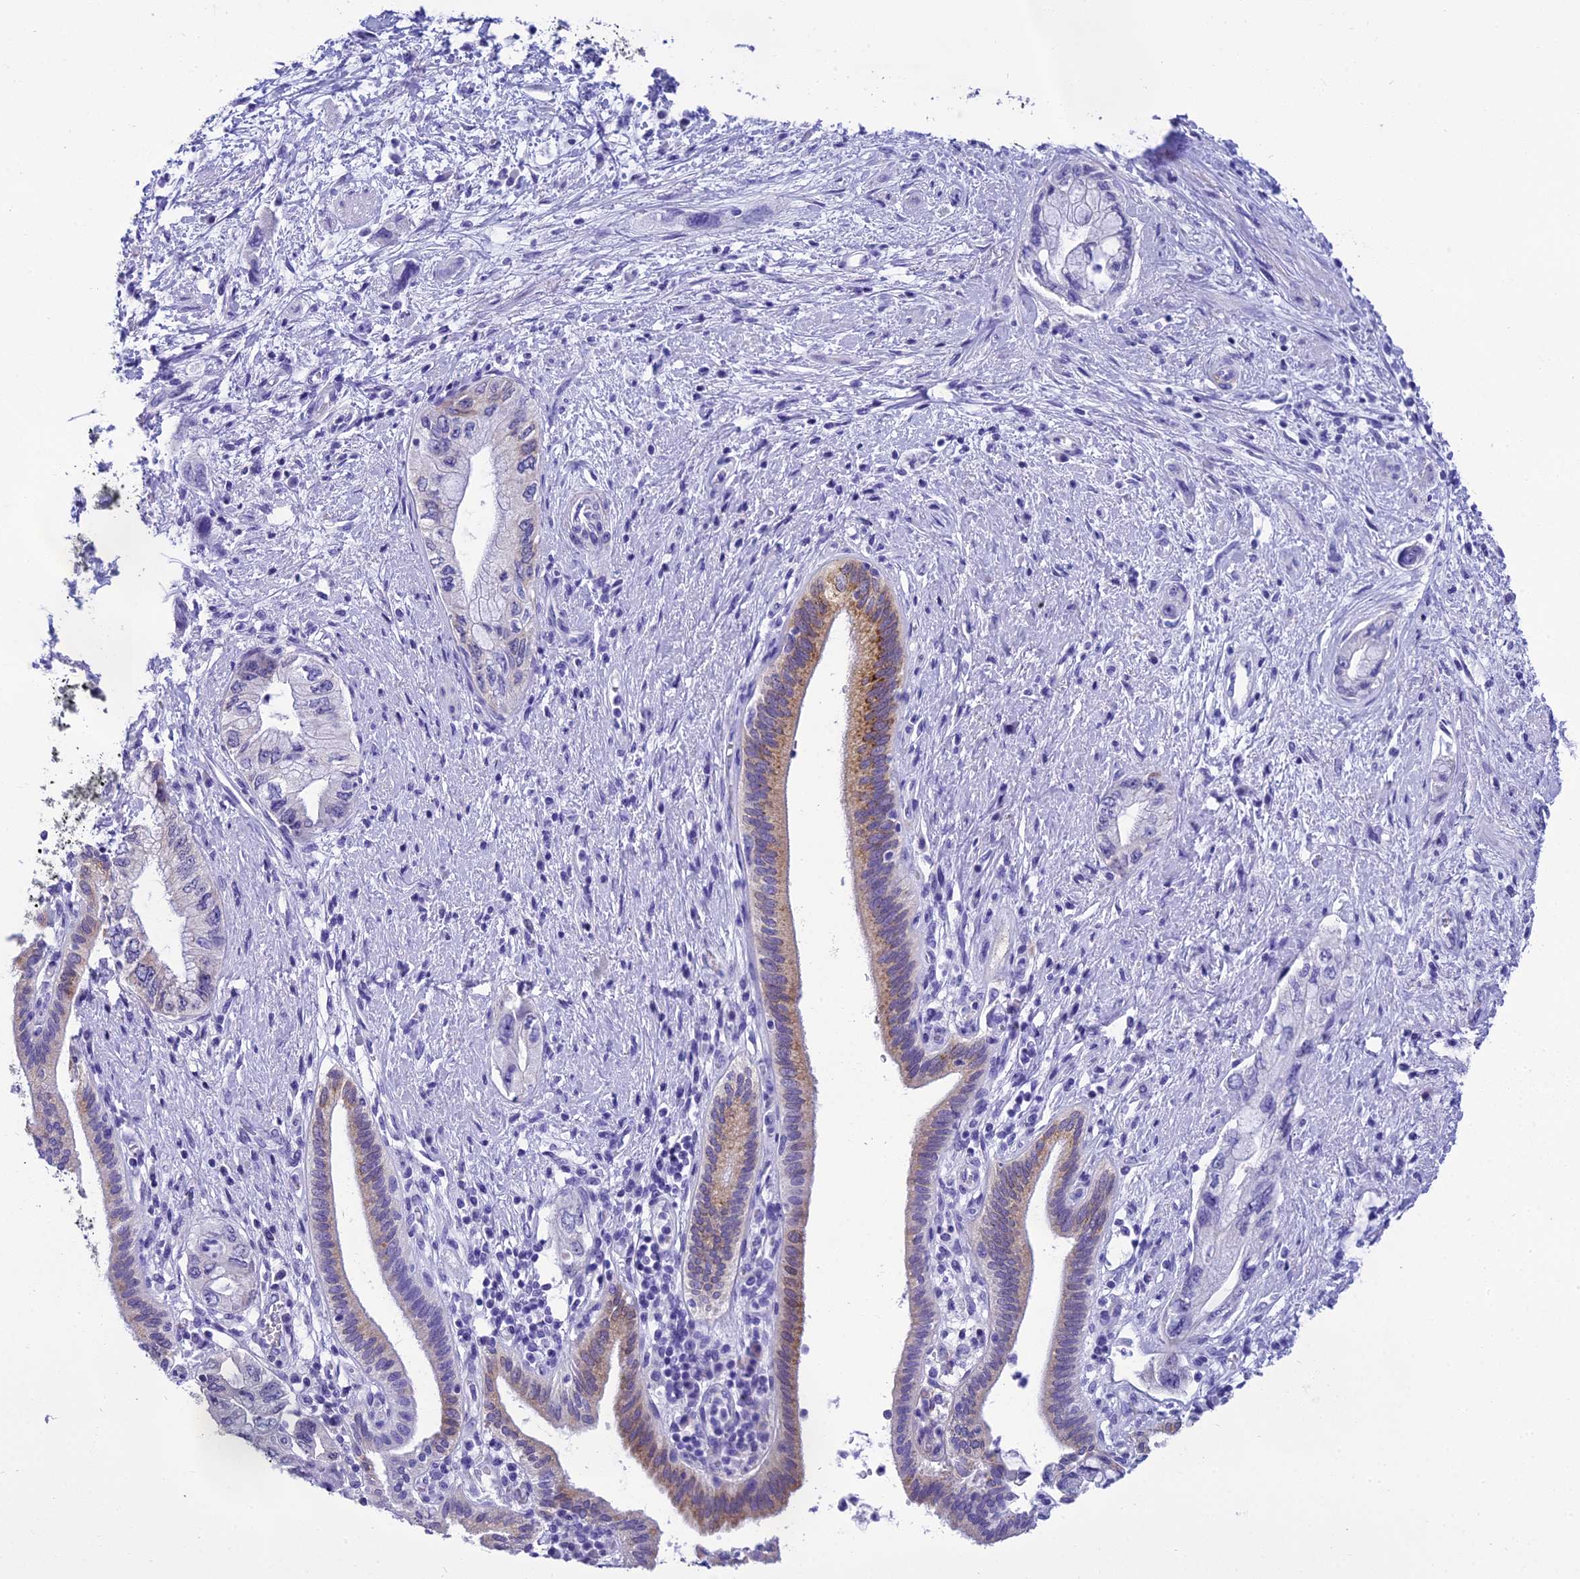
{"staining": {"intensity": "moderate", "quantity": "<25%", "location": "cytoplasmic/membranous"}, "tissue": "pancreatic cancer", "cell_type": "Tumor cells", "image_type": "cancer", "snomed": [{"axis": "morphology", "description": "Adenocarcinoma, NOS"}, {"axis": "topography", "description": "Pancreas"}], "caption": "This micrograph exhibits pancreatic cancer stained with immunohistochemistry (IHC) to label a protein in brown. The cytoplasmic/membranous of tumor cells show moderate positivity for the protein. Nuclei are counter-stained blue.", "gene": "KCTD14", "patient": {"sex": "female", "age": 73}}